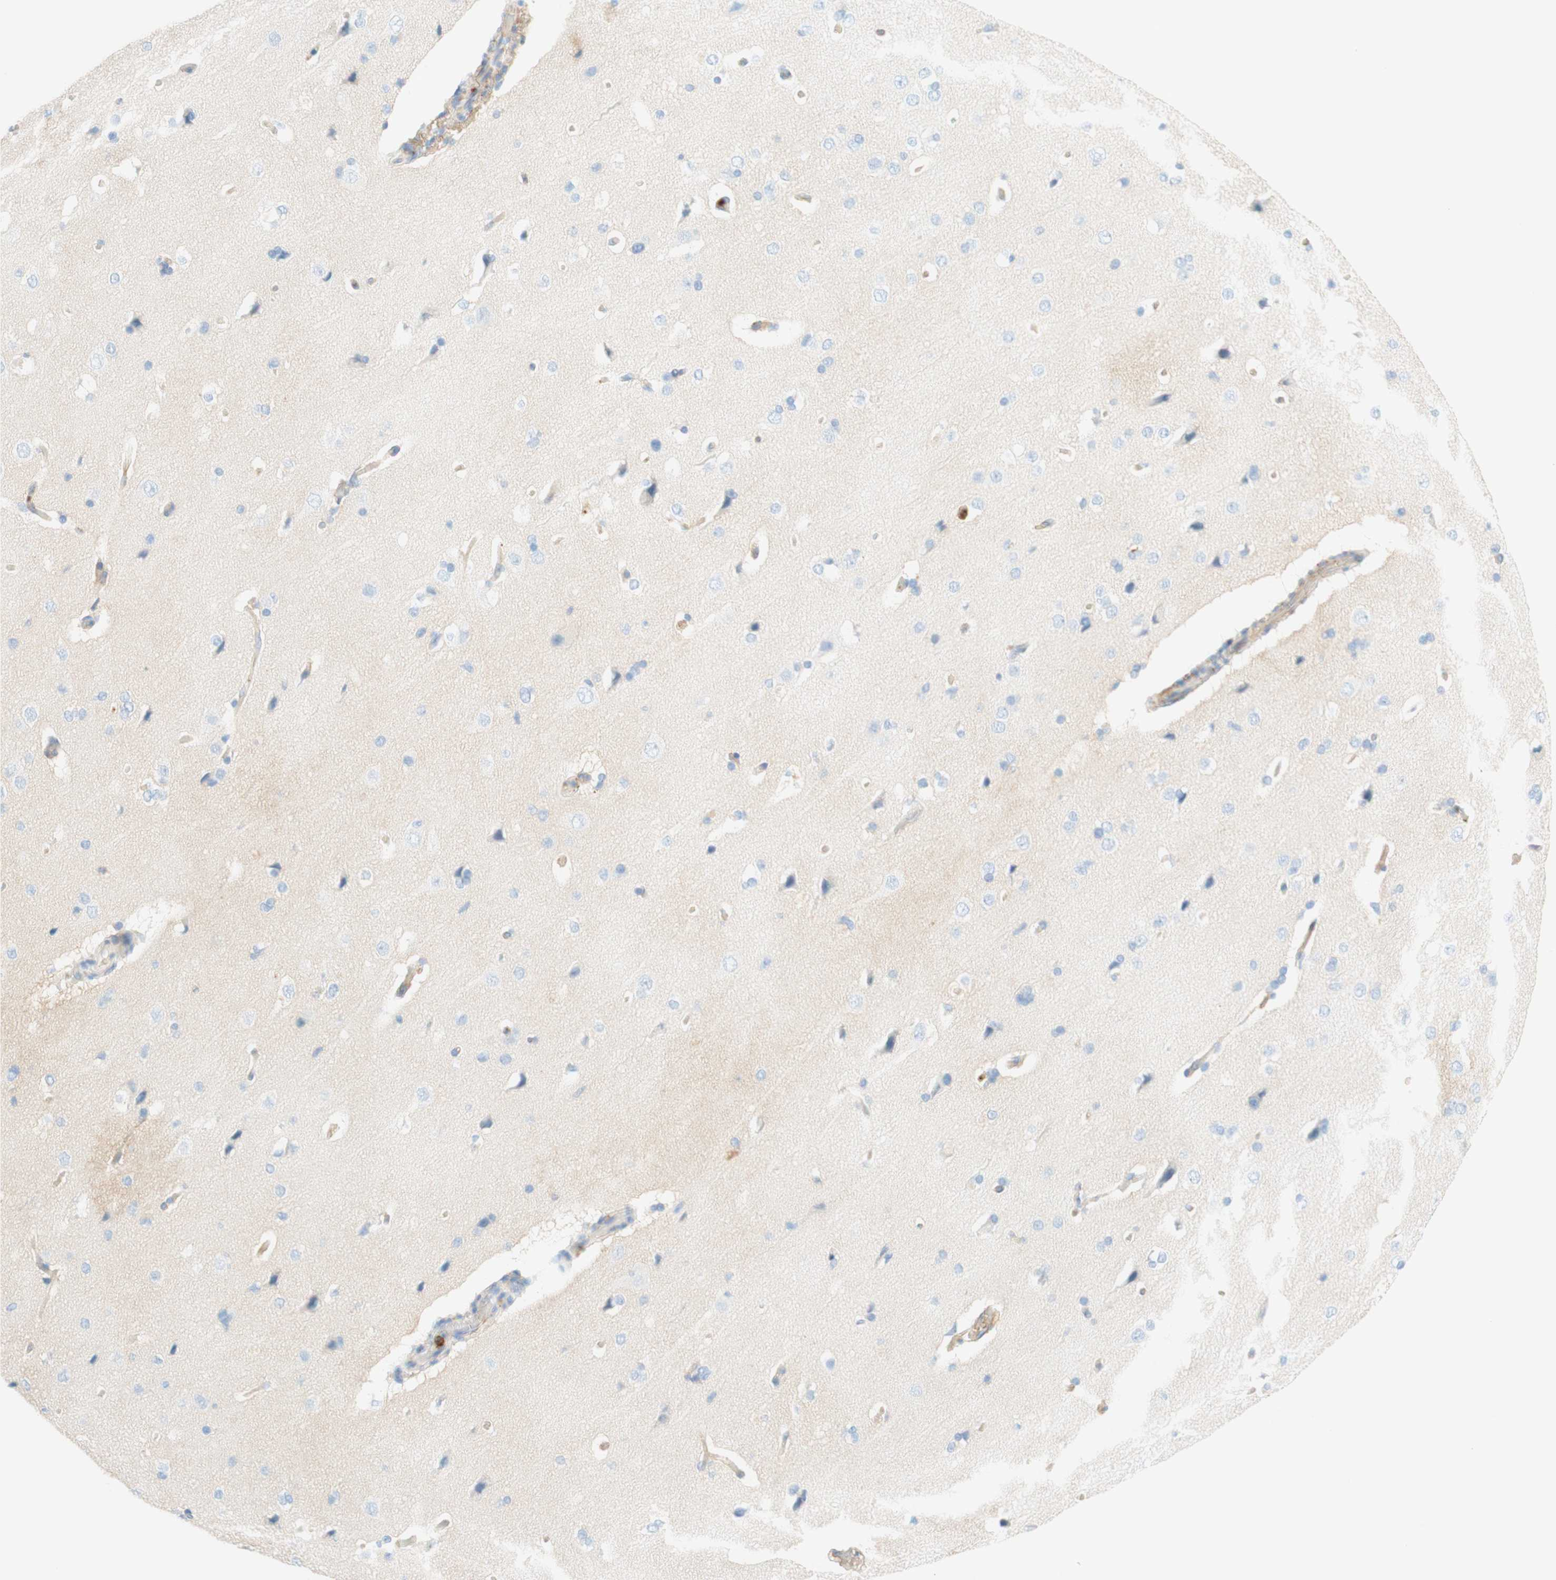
{"staining": {"intensity": "moderate", "quantity": ">75%", "location": "cytoplasmic/membranous"}, "tissue": "cerebral cortex", "cell_type": "Endothelial cells", "image_type": "normal", "snomed": [{"axis": "morphology", "description": "Normal tissue, NOS"}, {"axis": "topography", "description": "Cerebral cortex"}], "caption": "Human cerebral cortex stained with a brown dye demonstrates moderate cytoplasmic/membranous positive staining in approximately >75% of endothelial cells.", "gene": "STOM", "patient": {"sex": "male", "age": 62}}